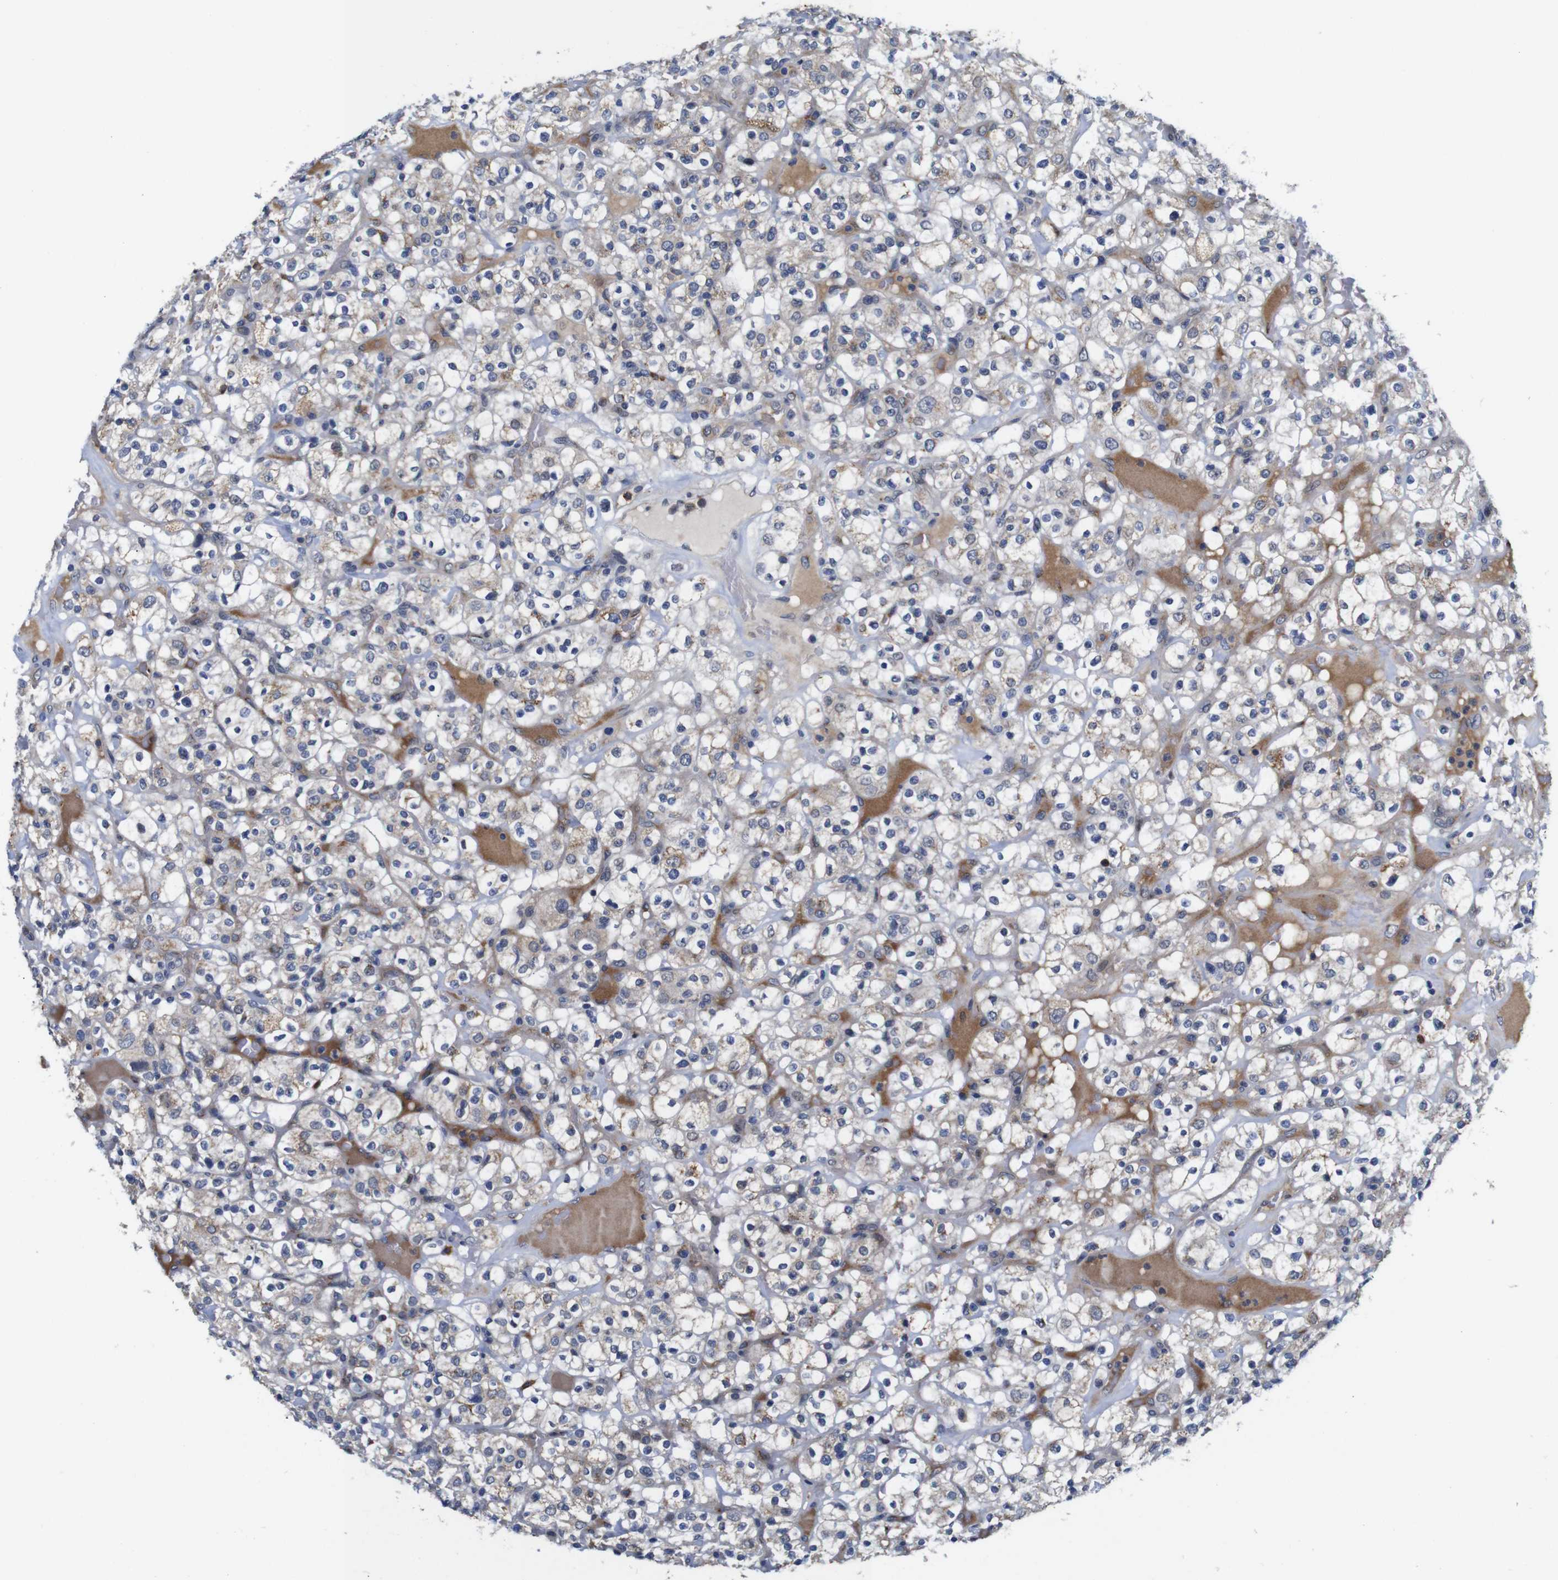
{"staining": {"intensity": "weak", "quantity": "25%-75%", "location": "cytoplasmic/membranous"}, "tissue": "renal cancer", "cell_type": "Tumor cells", "image_type": "cancer", "snomed": [{"axis": "morphology", "description": "Normal tissue, NOS"}, {"axis": "morphology", "description": "Adenocarcinoma, NOS"}, {"axis": "topography", "description": "Kidney"}], "caption": "IHC photomicrograph of neoplastic tissue: adenocarcinoma (renal) stained using immunohistochemistry demonstrates low levels of weak protein expression localized specifically in the cytoplasmic/membranous of tumor cells, appearing as a cytoplasmic/membranous brown color.", "gene": "FURIN", "patient": {"sex": "female", "age": 72}}